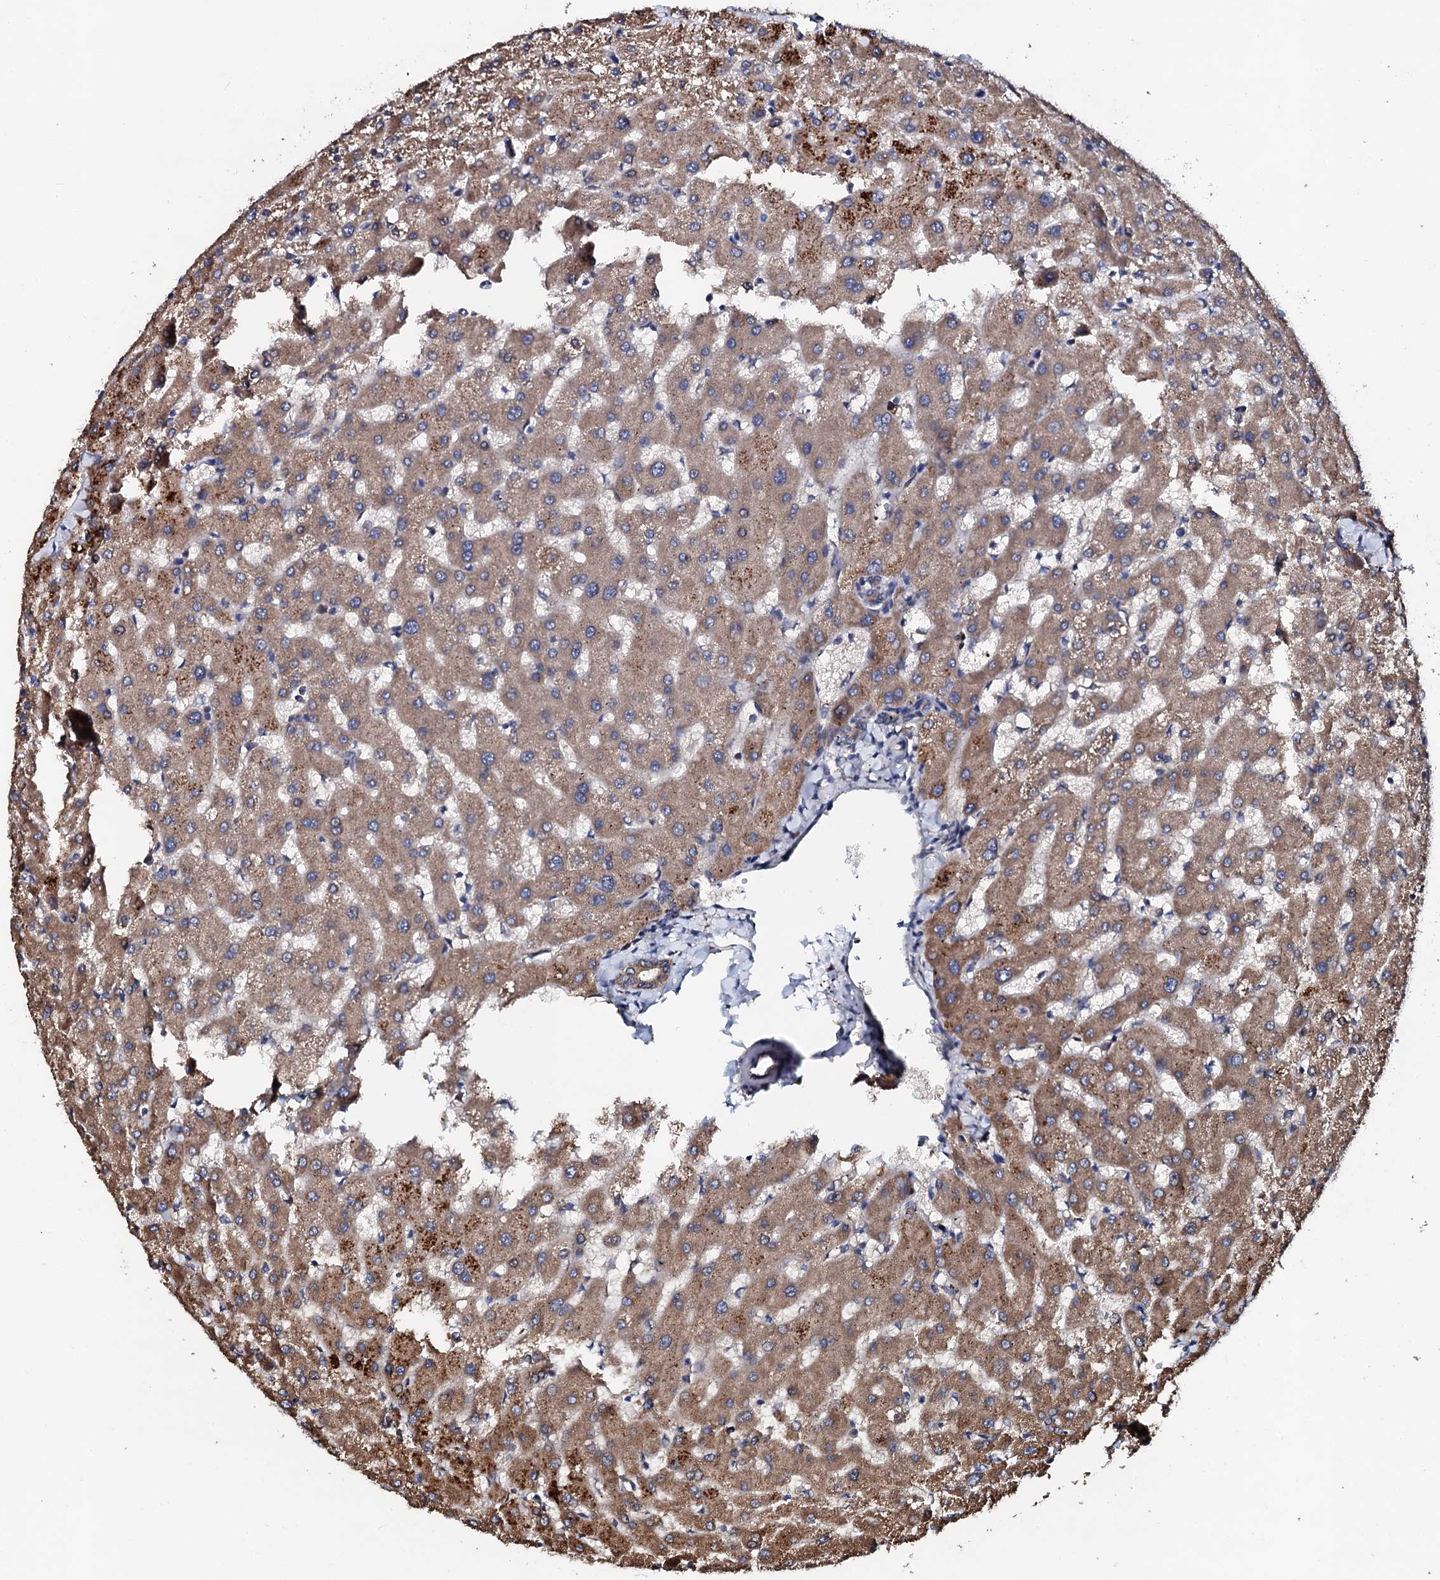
{"staining": {"intensity": "weak", "quantity": ">75%", "location": "cytoplasmic/membranous"}, "tissue": "liver", "cell_type": "Cholangiocytes", "image_type": "normal", "snomed": [{"axis": "morphology", "description": "Normal tissue, NOS"}, {"axis": "topography", "description": "Liver"}], "caption": "A brown stain highlights weak cytoplasmic/membranous staining of a protein in cholangiocytes of normal liver.", "gene": "CKAP5", "patient": {"sex": "female", "age": 63}}